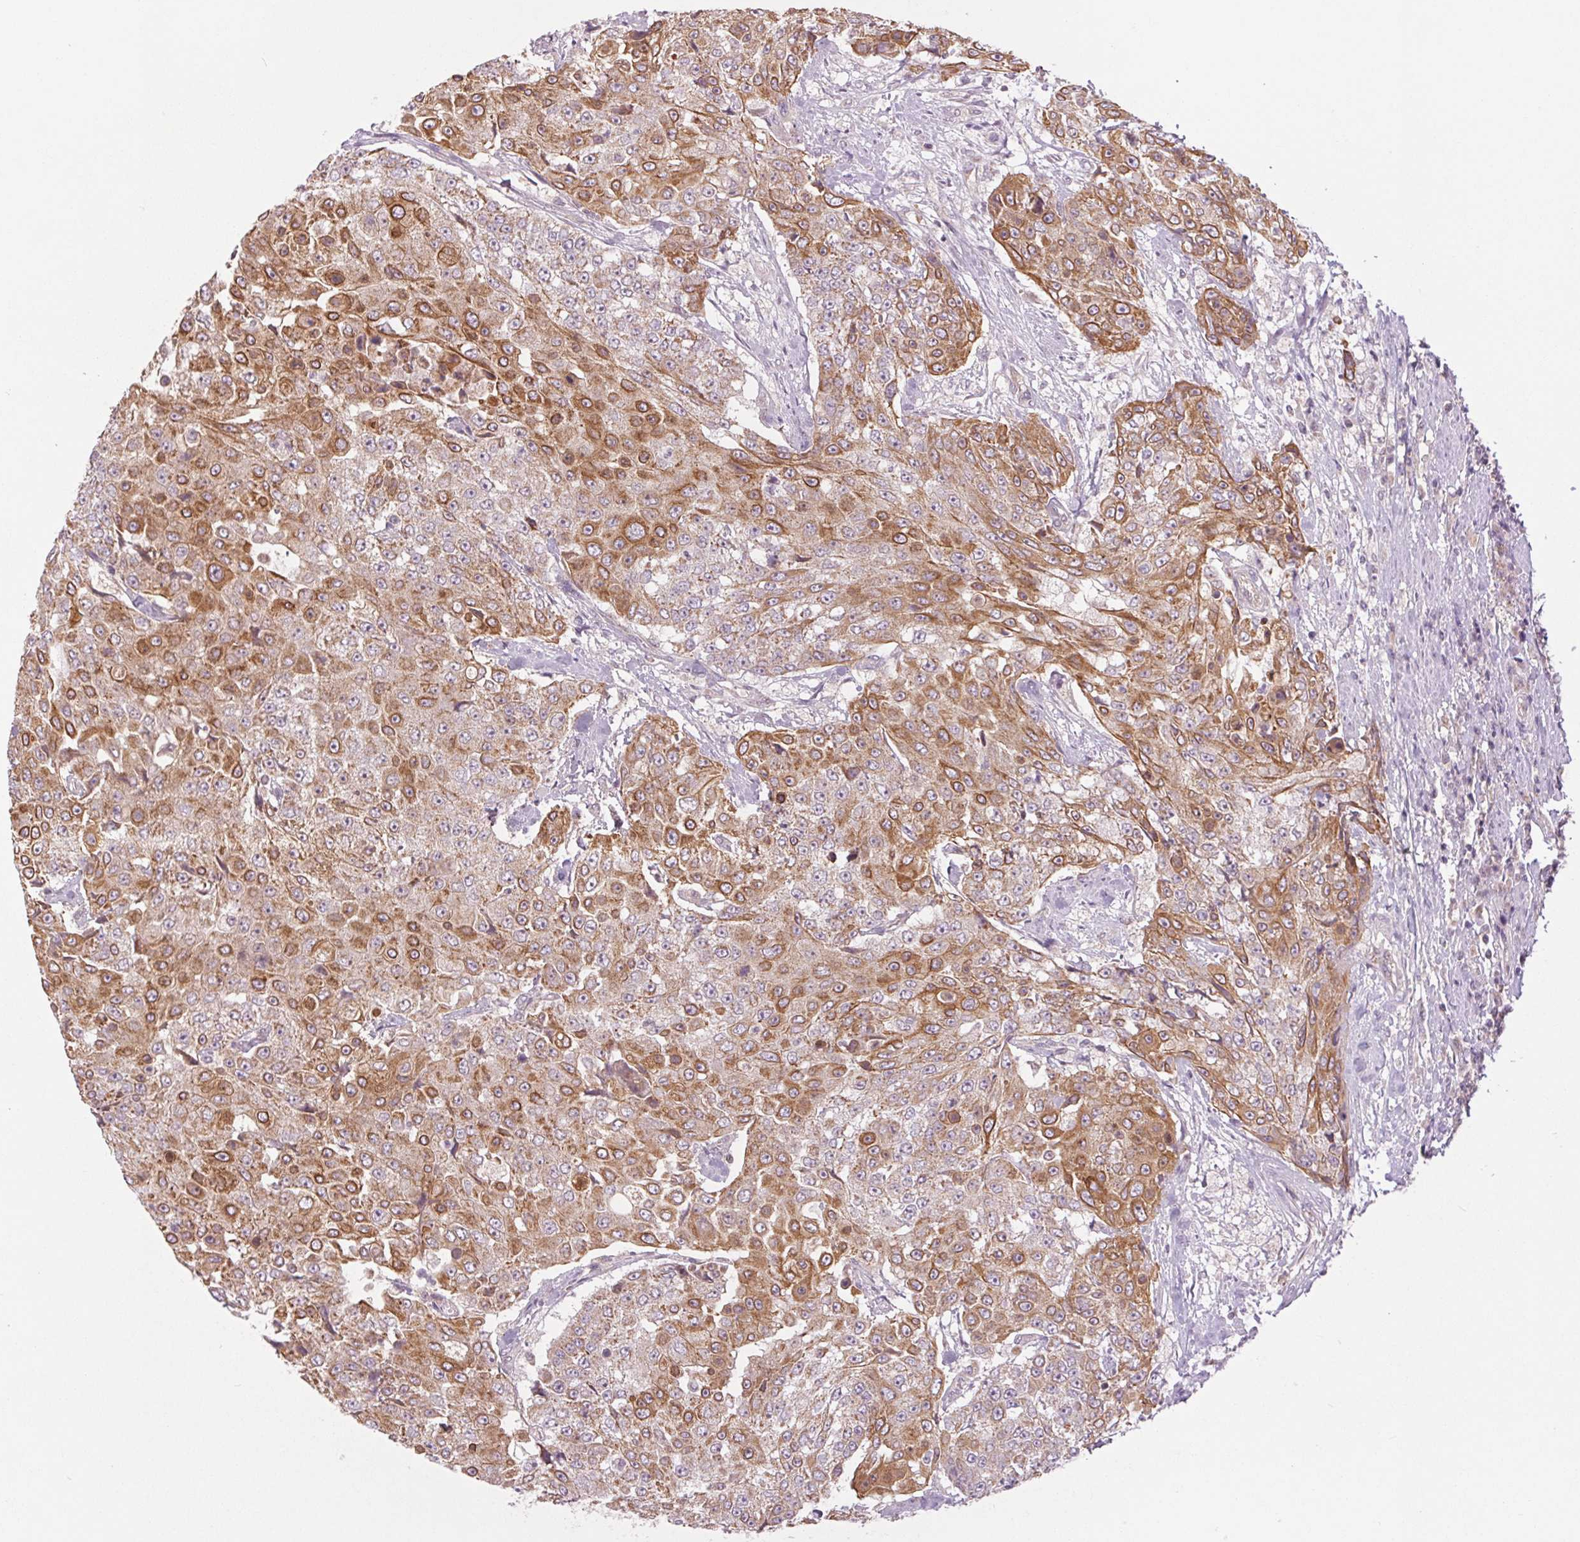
{"staining": {"intensity": "moderate", "quantity": ">75%", "location": "cytoplasmic/membranous"}, "tissue": "urothelial cancer", "cell_type": "Tumor cells", "image_type": "cancer", "snomed": [{"axis": "morphology", "description": "Urothelial carcinoma, High grade"}, {"axis": "topography", "description": "Urinary bladder"}], "caption": "Urothelial carcinoma (high-grade) stained with DAB (3,3'-diaminobenzidine) immunohistochemistry displays medium levels of moderate cytoplasmic/membranous staining in approximately >75% of tumor cells. (IHC, brightfield microscopy, high magnification).", "gene": "MAP3K5", "patient": {"sex": "female", "age": 63}}